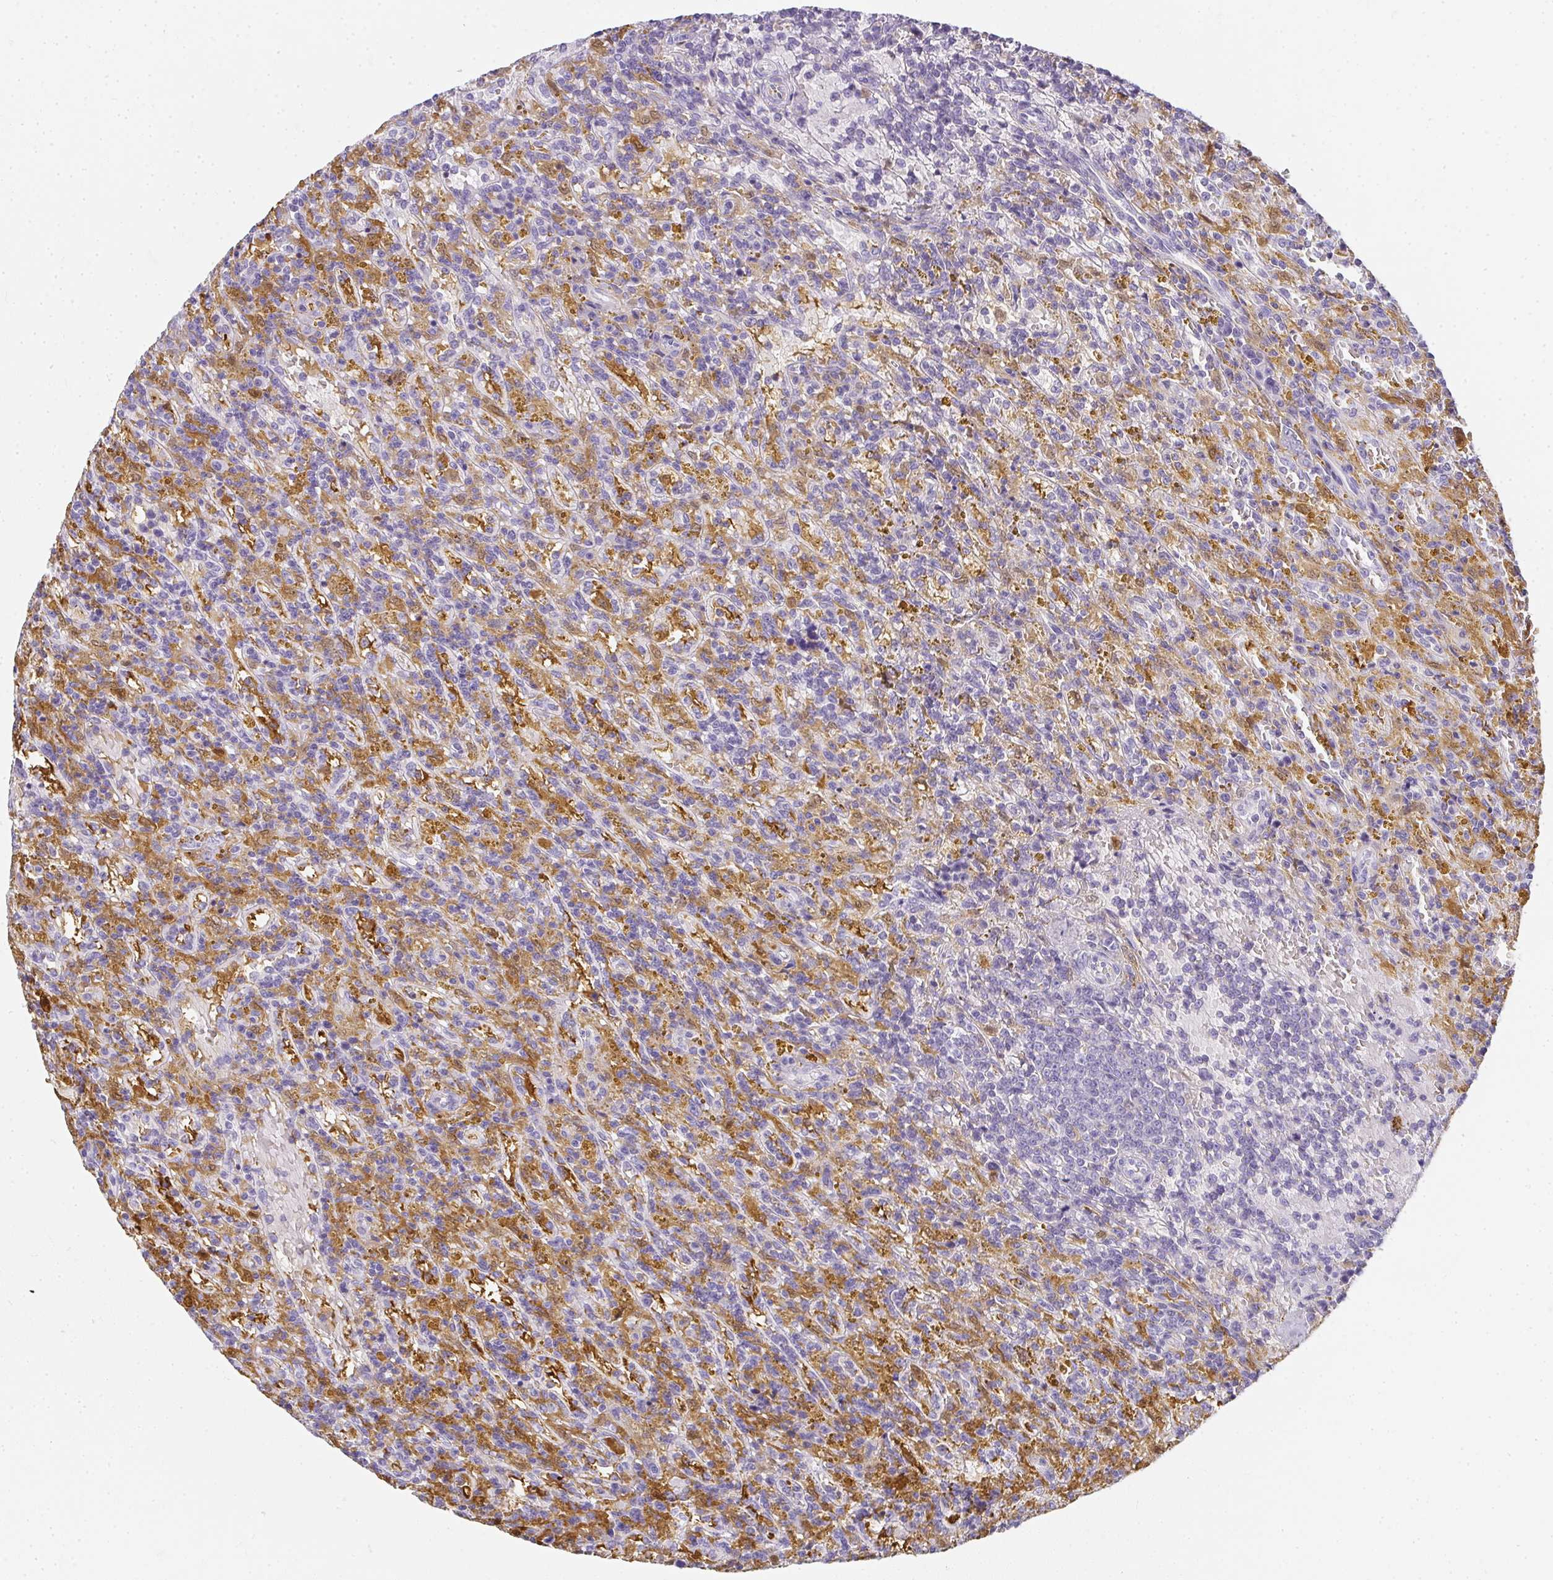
{"staining": {"intensity": "negative", "quantity": "none", "location": "none"}, "tissue": "lymphoma", "cell_type": "Tumor cells", "image_type": "cancer", "snomed": [{"axis": "morphology", "description": "Malignant lymphoma, non-Hodgkin's type, Low grade"}, {"axis": "topography", "description": "Spleen"}], "caption": "The image reveals no significant expression in tumor cells of low-grade malignant lymphoma, non-Hodgkin's type. Nuclei are stained in blue.", "gene": "HK3", "patient": {"sex": "female", "age": 65}}